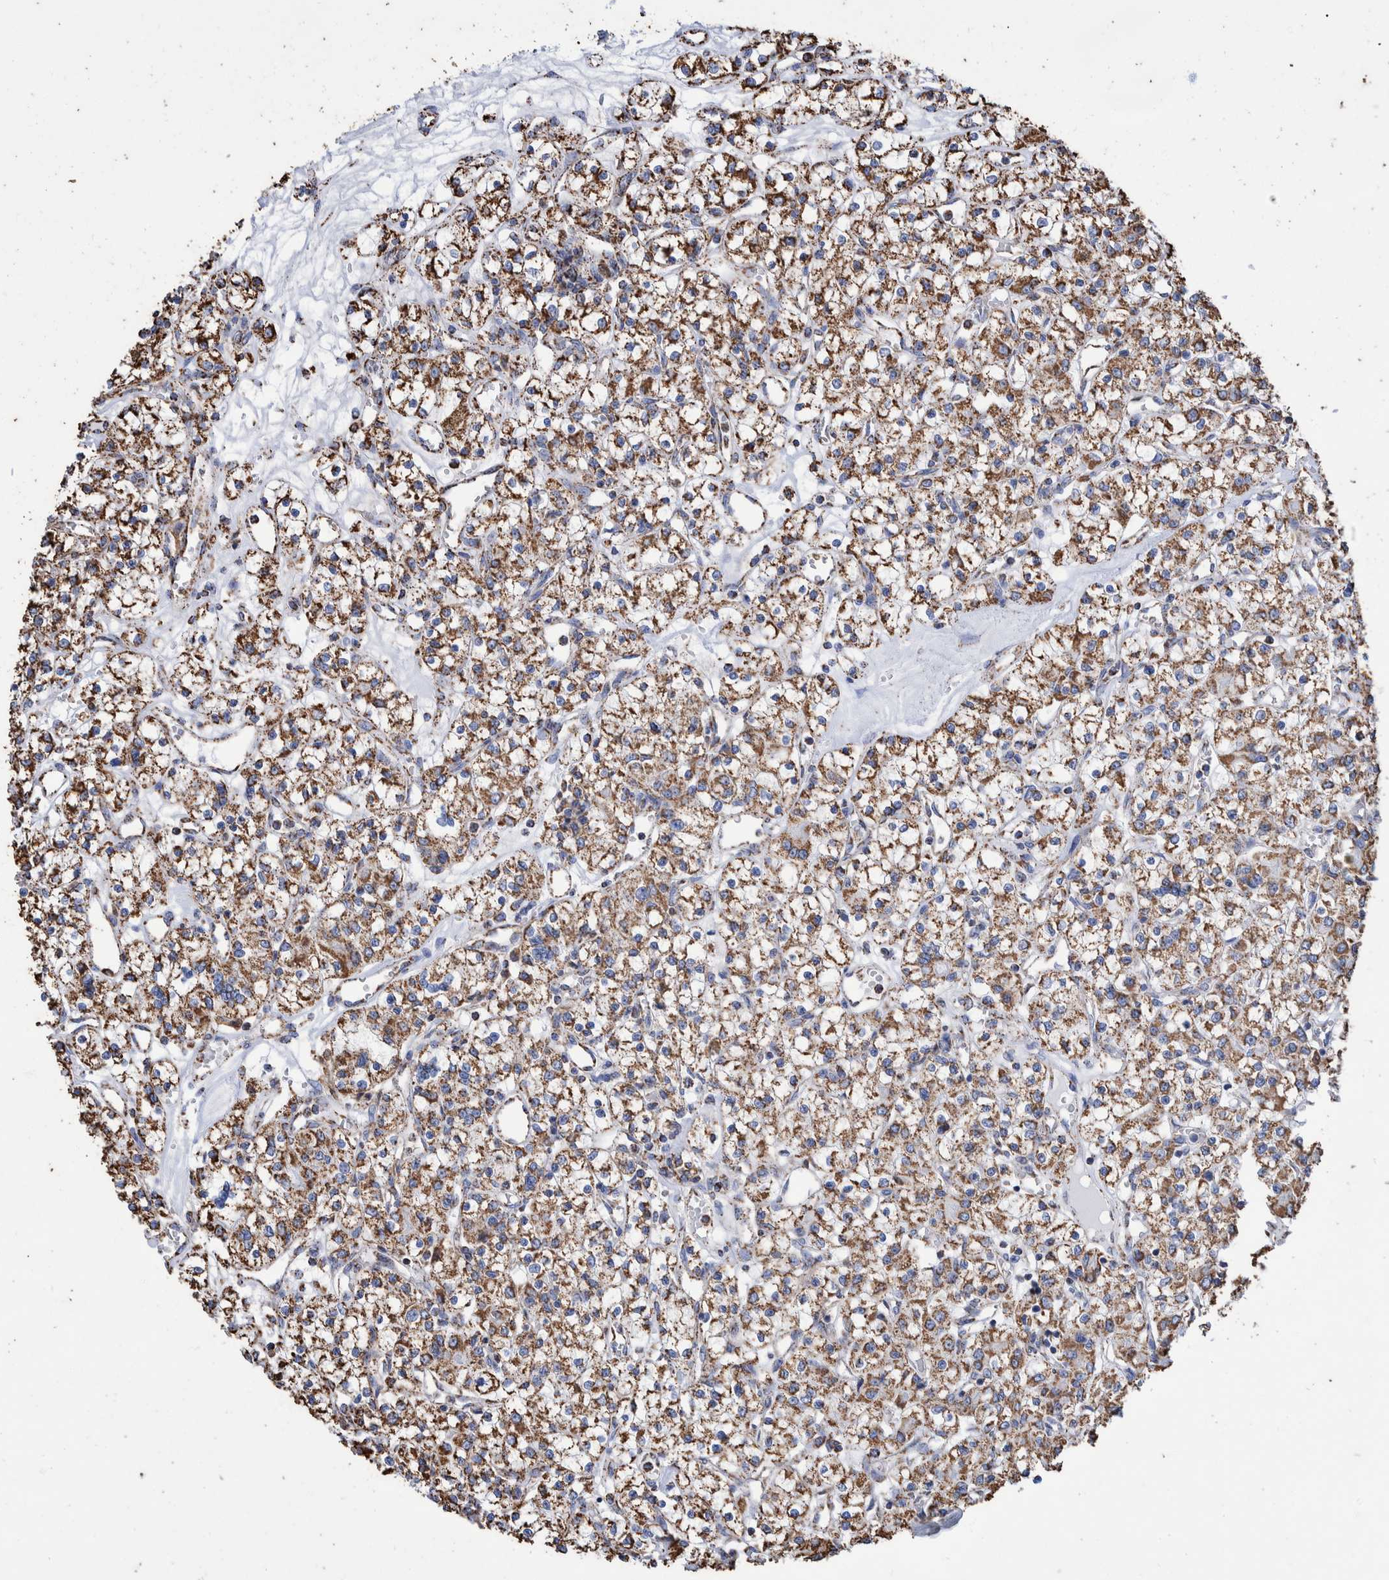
{"staining": {"intensity": "strong", "quantity": ">75%", "location": "cytoplasmic/membranous"}, "tissue": "renal cancer", "cell_type": "Tumor cells", "image_type": "cancer", "snomed": [{"axis": "morphology", "description": "Adenocarcinoma, NOS"}, {"axis": "topography", "description": "Kidney"}], "caption": "Protein staining shows strong cytoplasmic/membranous staining in about >75% of tumor cells in renal adenocarcinoma.", "gene": "VPS26C", "patient": {"sex": "female", "age": 59}}